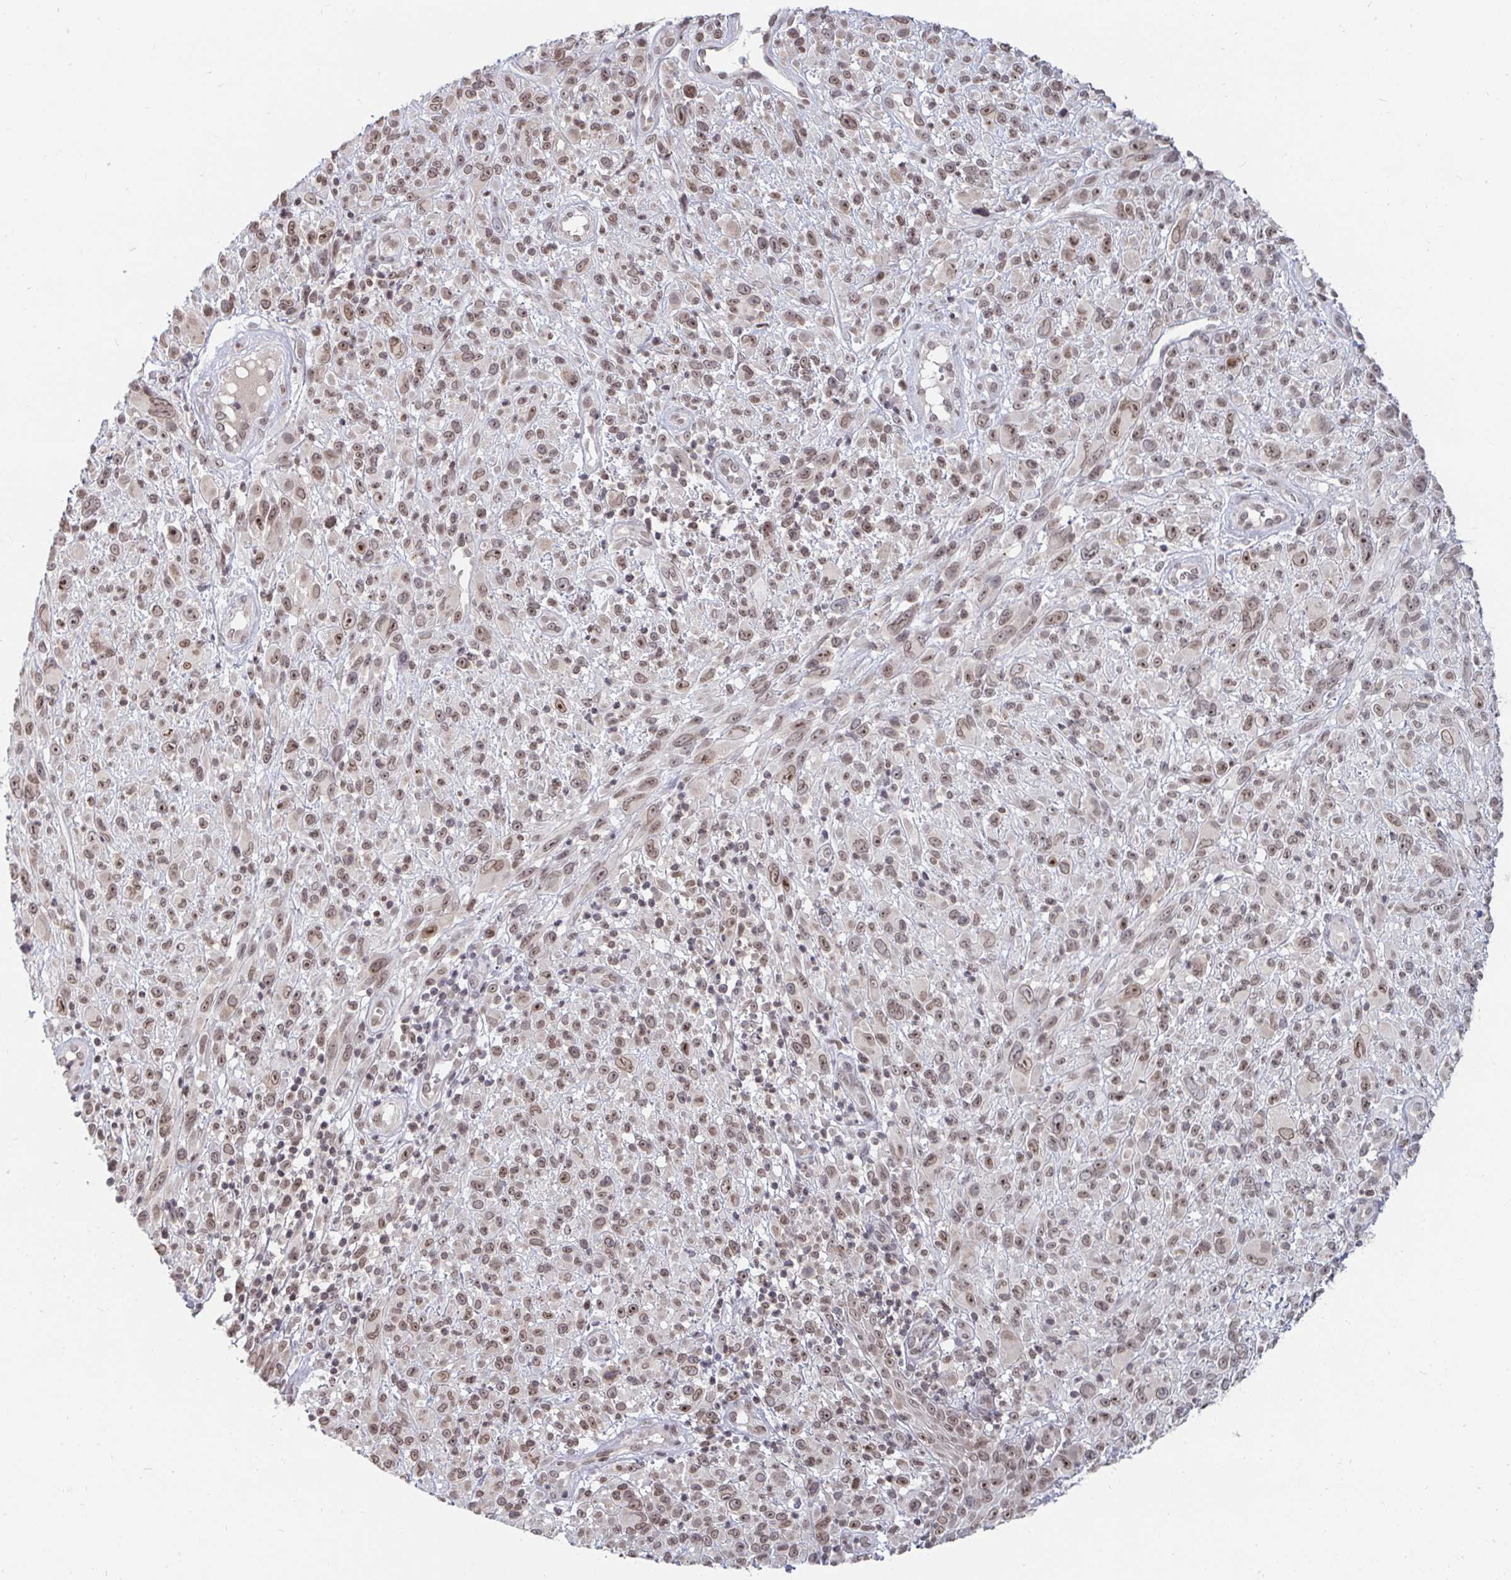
{"staining": {"intensity": "moderate", "quantity": ">75%", "location": "nuclear"}, "tissue": "melanoma", "cell_type": "Tumor cells", "image_type": "cancer", "snomed": [{"axis": "morphology", "description": "Malignant melanoma, NOS"}, {"axis": "topography", "description": "Skin"}], "caption": "This is an image of immunohistochemistry staining of melanoma, which shows moderate expression in the nuclear of tumor cells.", "gene": "TRIP12", "patient": {"sex": "male", "age": 68}}